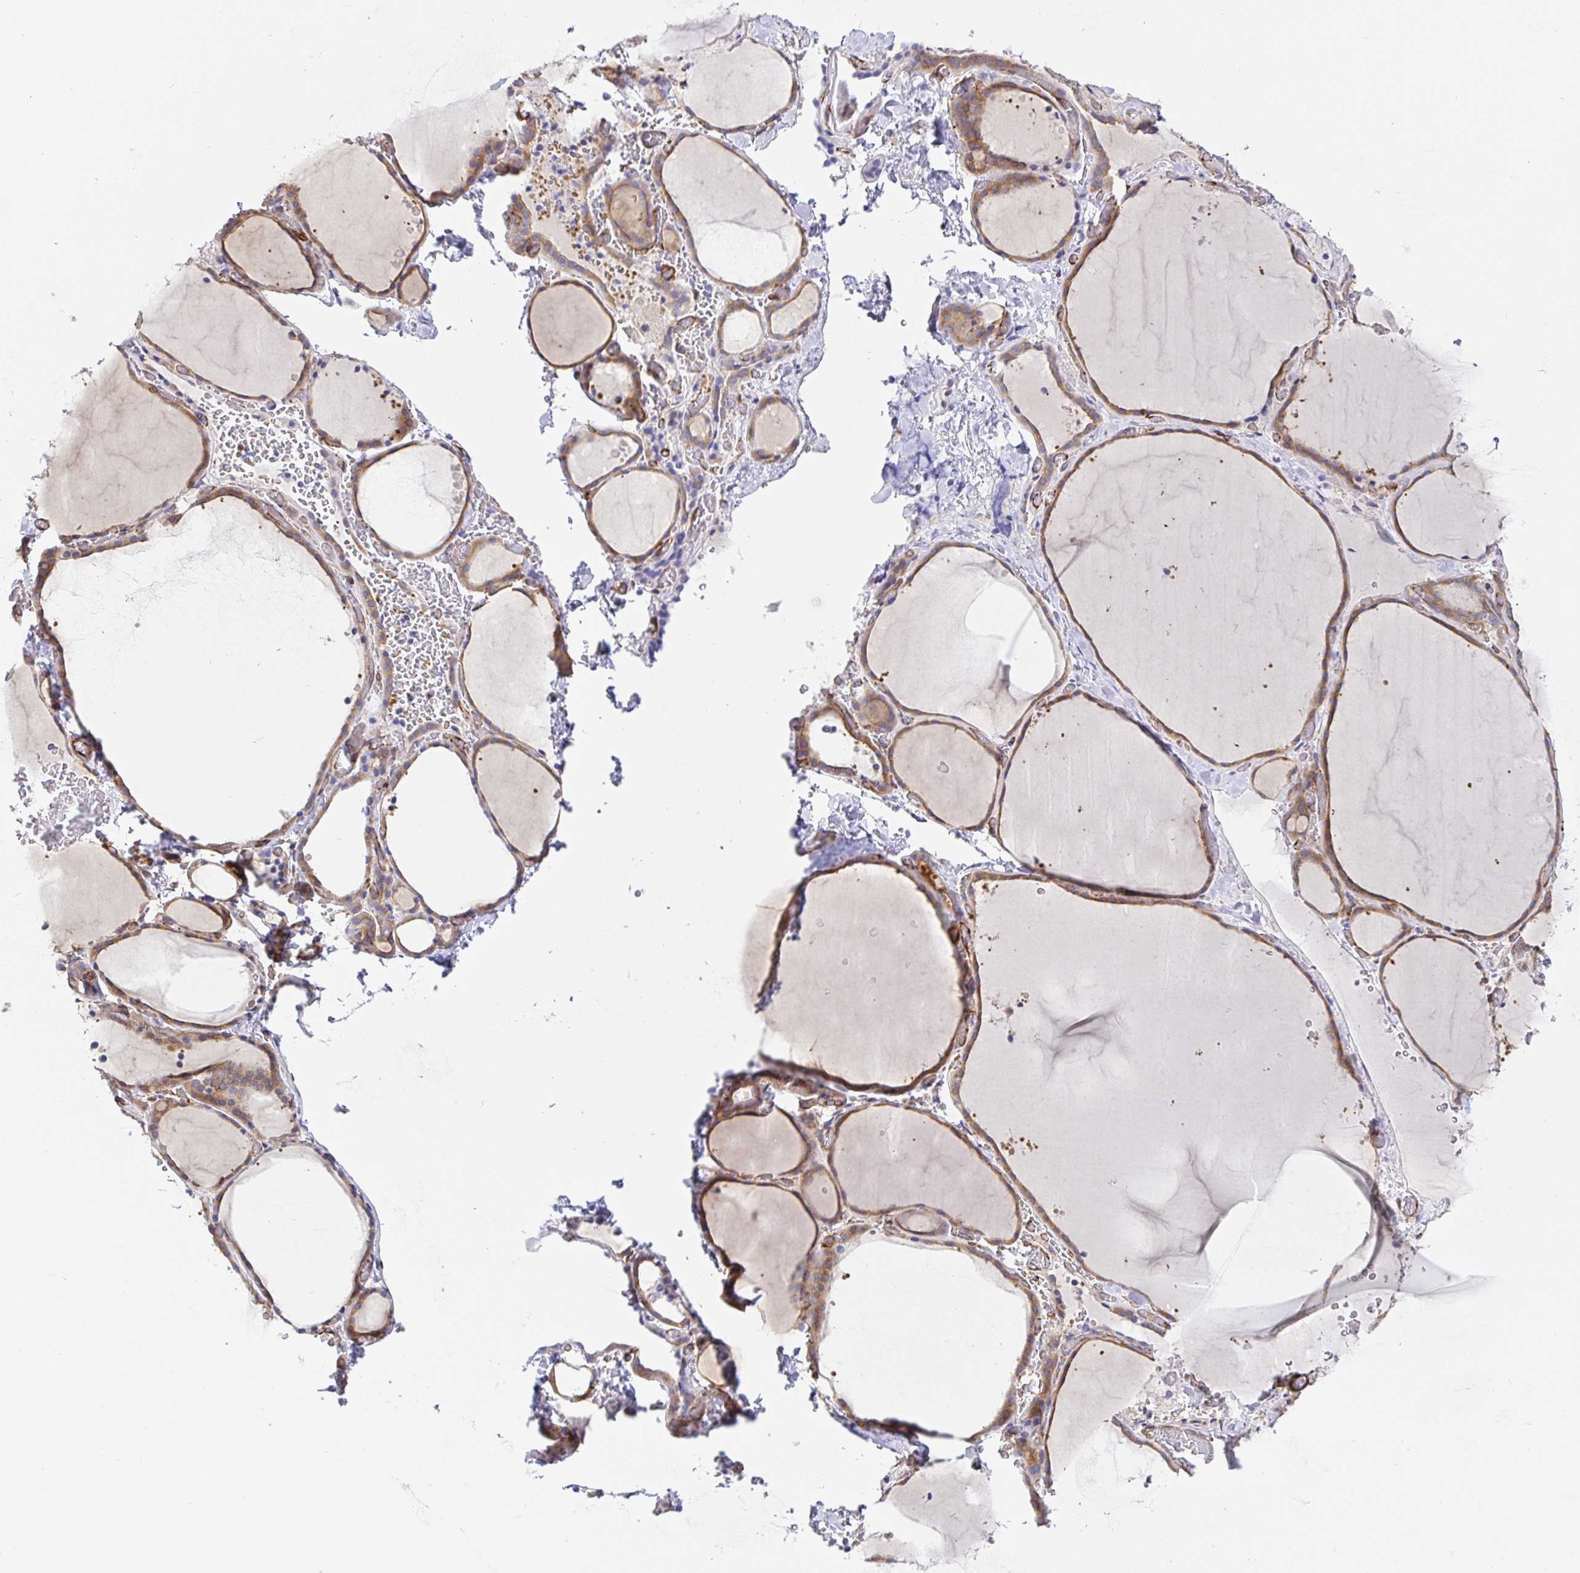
{"staining": {"intensity": "moderate", "quantity": "25%-75%", "location": "cytoplasmic/membranous"}, "tissue": "thyroid gland", "cell_type": "Glandular cells", "image_type": "normal", "snomed": [{"axis": "morphology", "description": "Normal tissue, NOS"}, {"axis": "topography", "description": "Thyroid gland"}], "caption": "A brown stain highlights moderate cytoplasmic/membranous staining of a protein in glandular cells of normal thyroid gland. (DAB (3,3'-diaminobenzidine) IHC with brightfield microscopy, high magnification).", "gene": "DOCK1", "patient": {"sex": "female", "age": 36}}